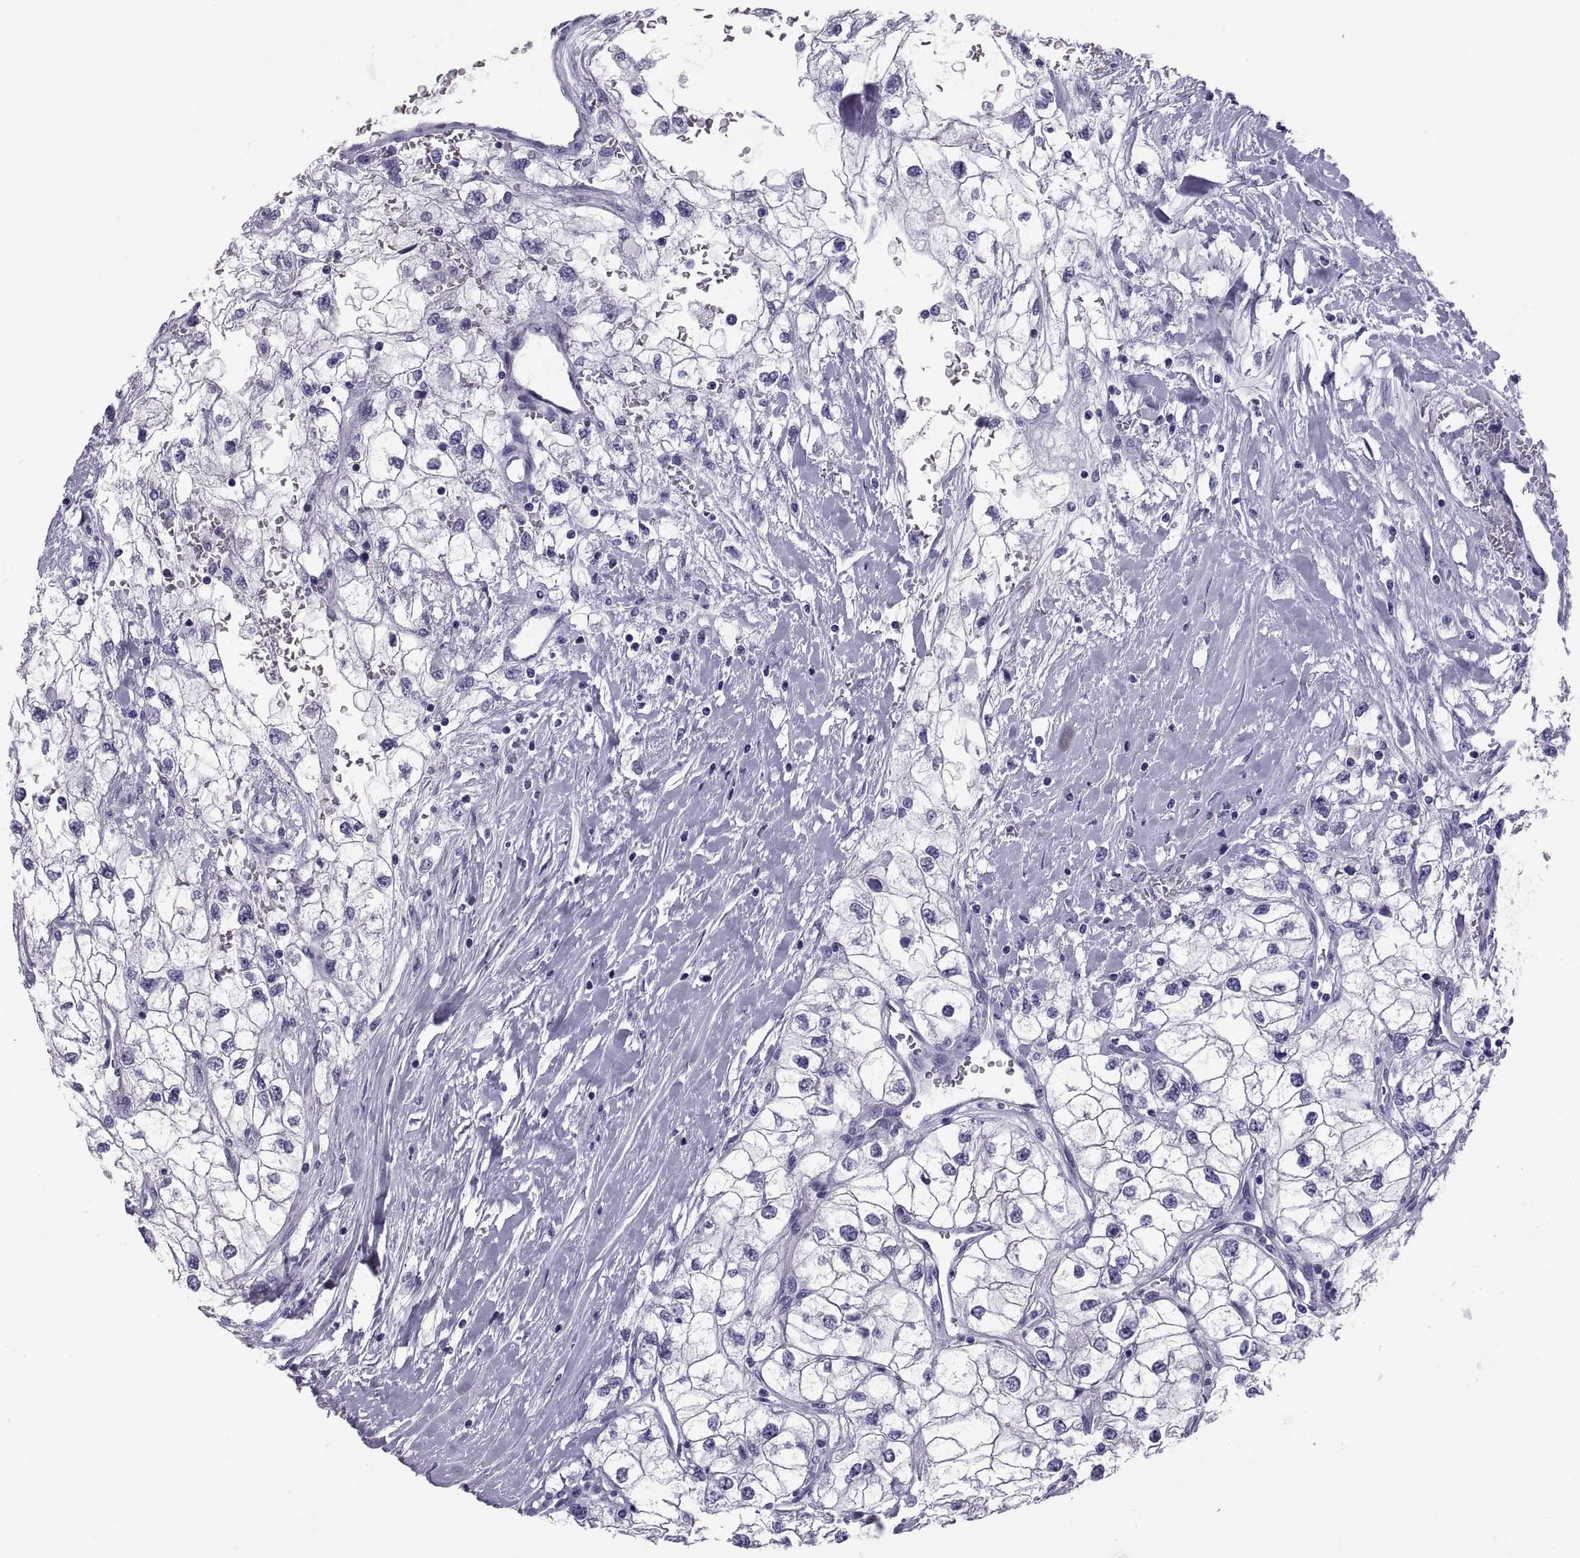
{"staining": {"intensity": "negative", "quantity": "none", "location": "none"}, "tissue": "renal cancer", "cell_type": "Tumor cells", "image_type": "cancer", "snomed": [{"axis": "morphology", "description": "Adenocarcinoma, NOS"}, {"axis": "topography", "description": "Kidney"}], "caption": "The histopathology image exhibits no staining of tumor cells in renal adenocarcinoma.", "gene": "RNASE12", "patient": {"sex": "male", "age": 59}}